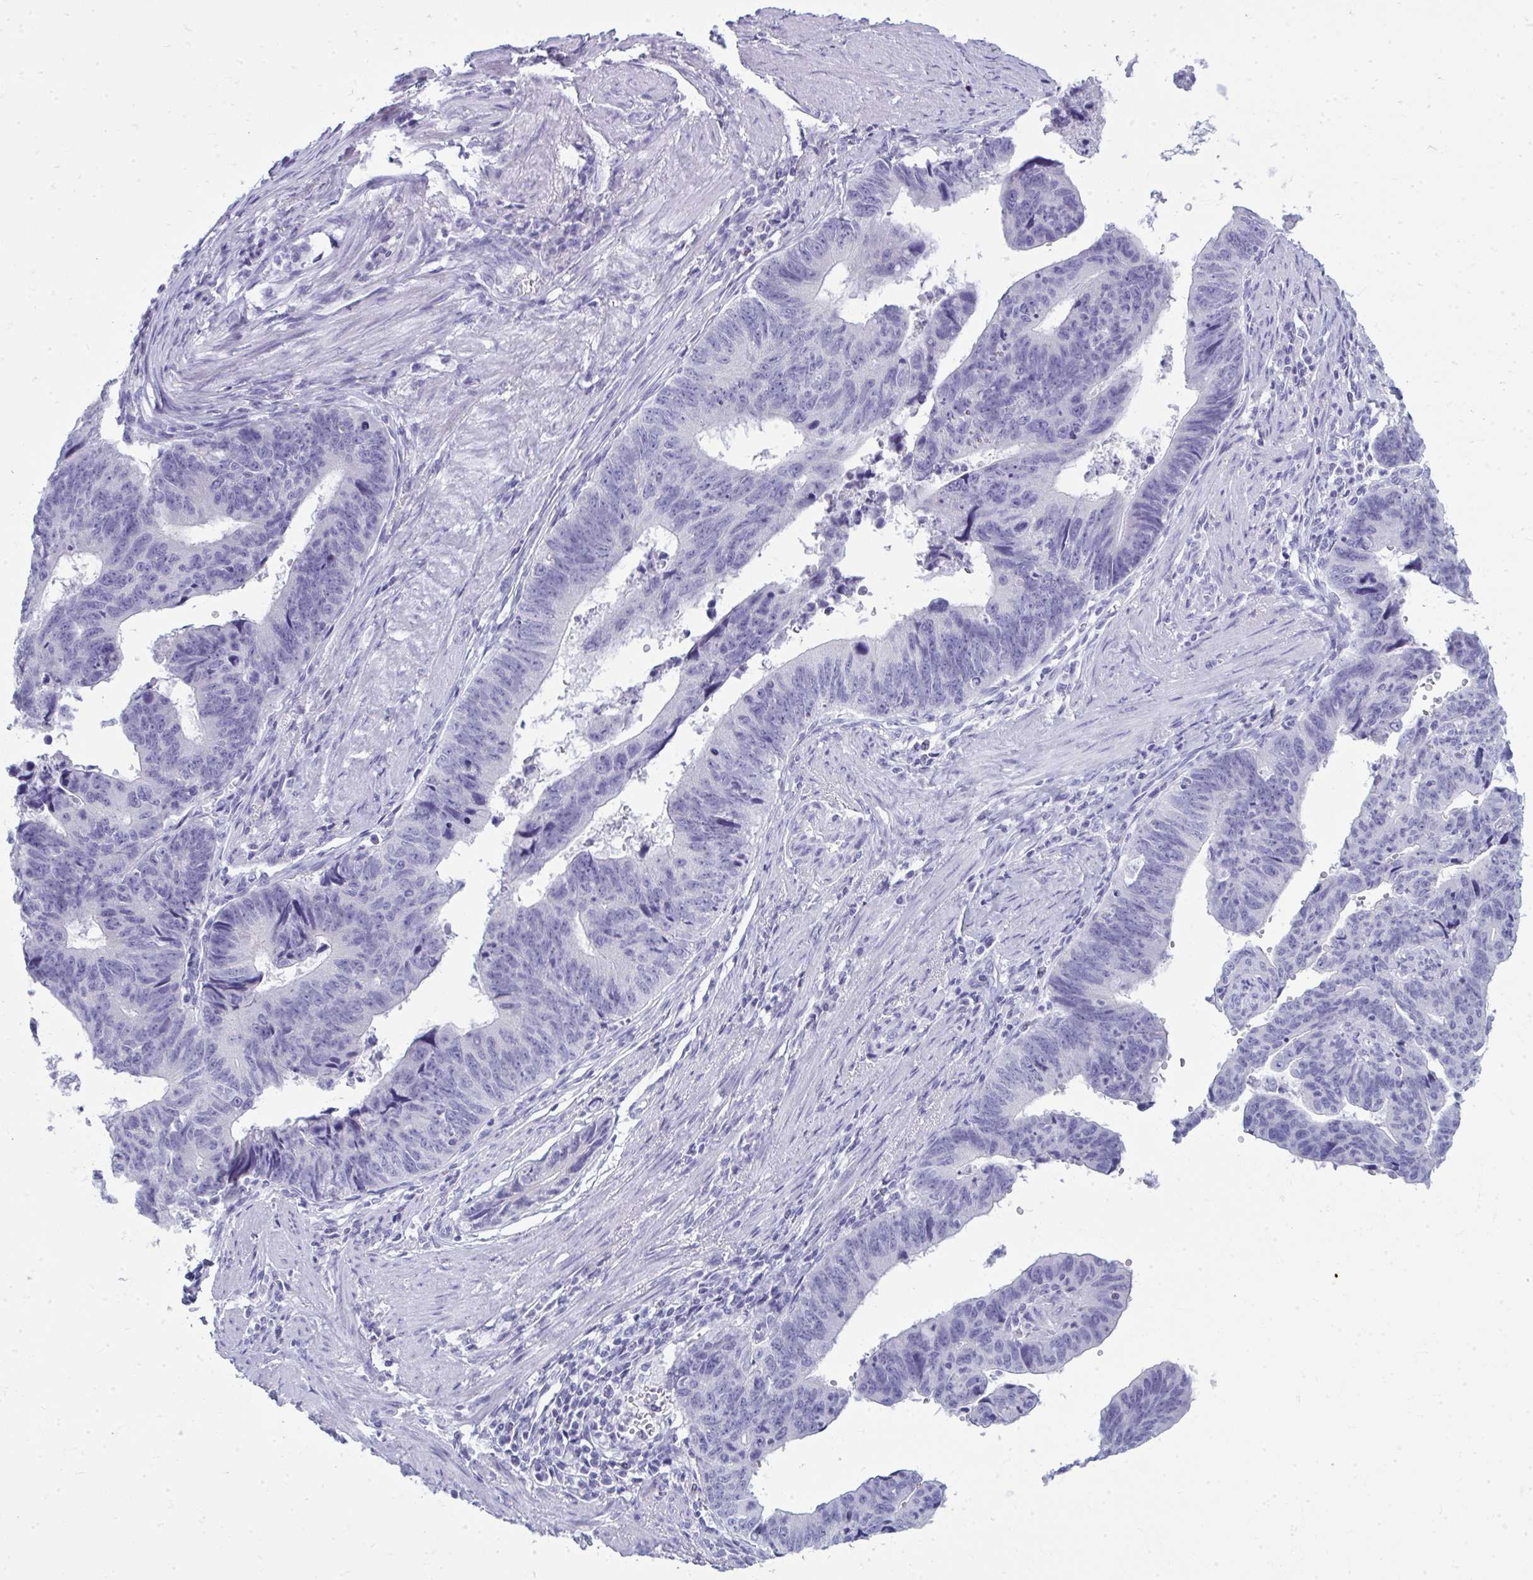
{"staining": {"intensity": "negative", "quantity": "none", "location": "none"}, "tissue": "stomach cancer", "cell_type": "Tumor cells", "image_type": "cancer", "snomed": [{"axis": "morphology", "description": "Adenocarcinoma, NOS"}, {"axis": "topography", "description": "Stomach"}], "caption": "DAB (3,3'-diaminobenzidine) immunohistochemical staining of human stomach cancer exhibits no significant positivity in tumor cells.", "gene": "QDPR", "patient": {"sex": "male", "age": 59}}